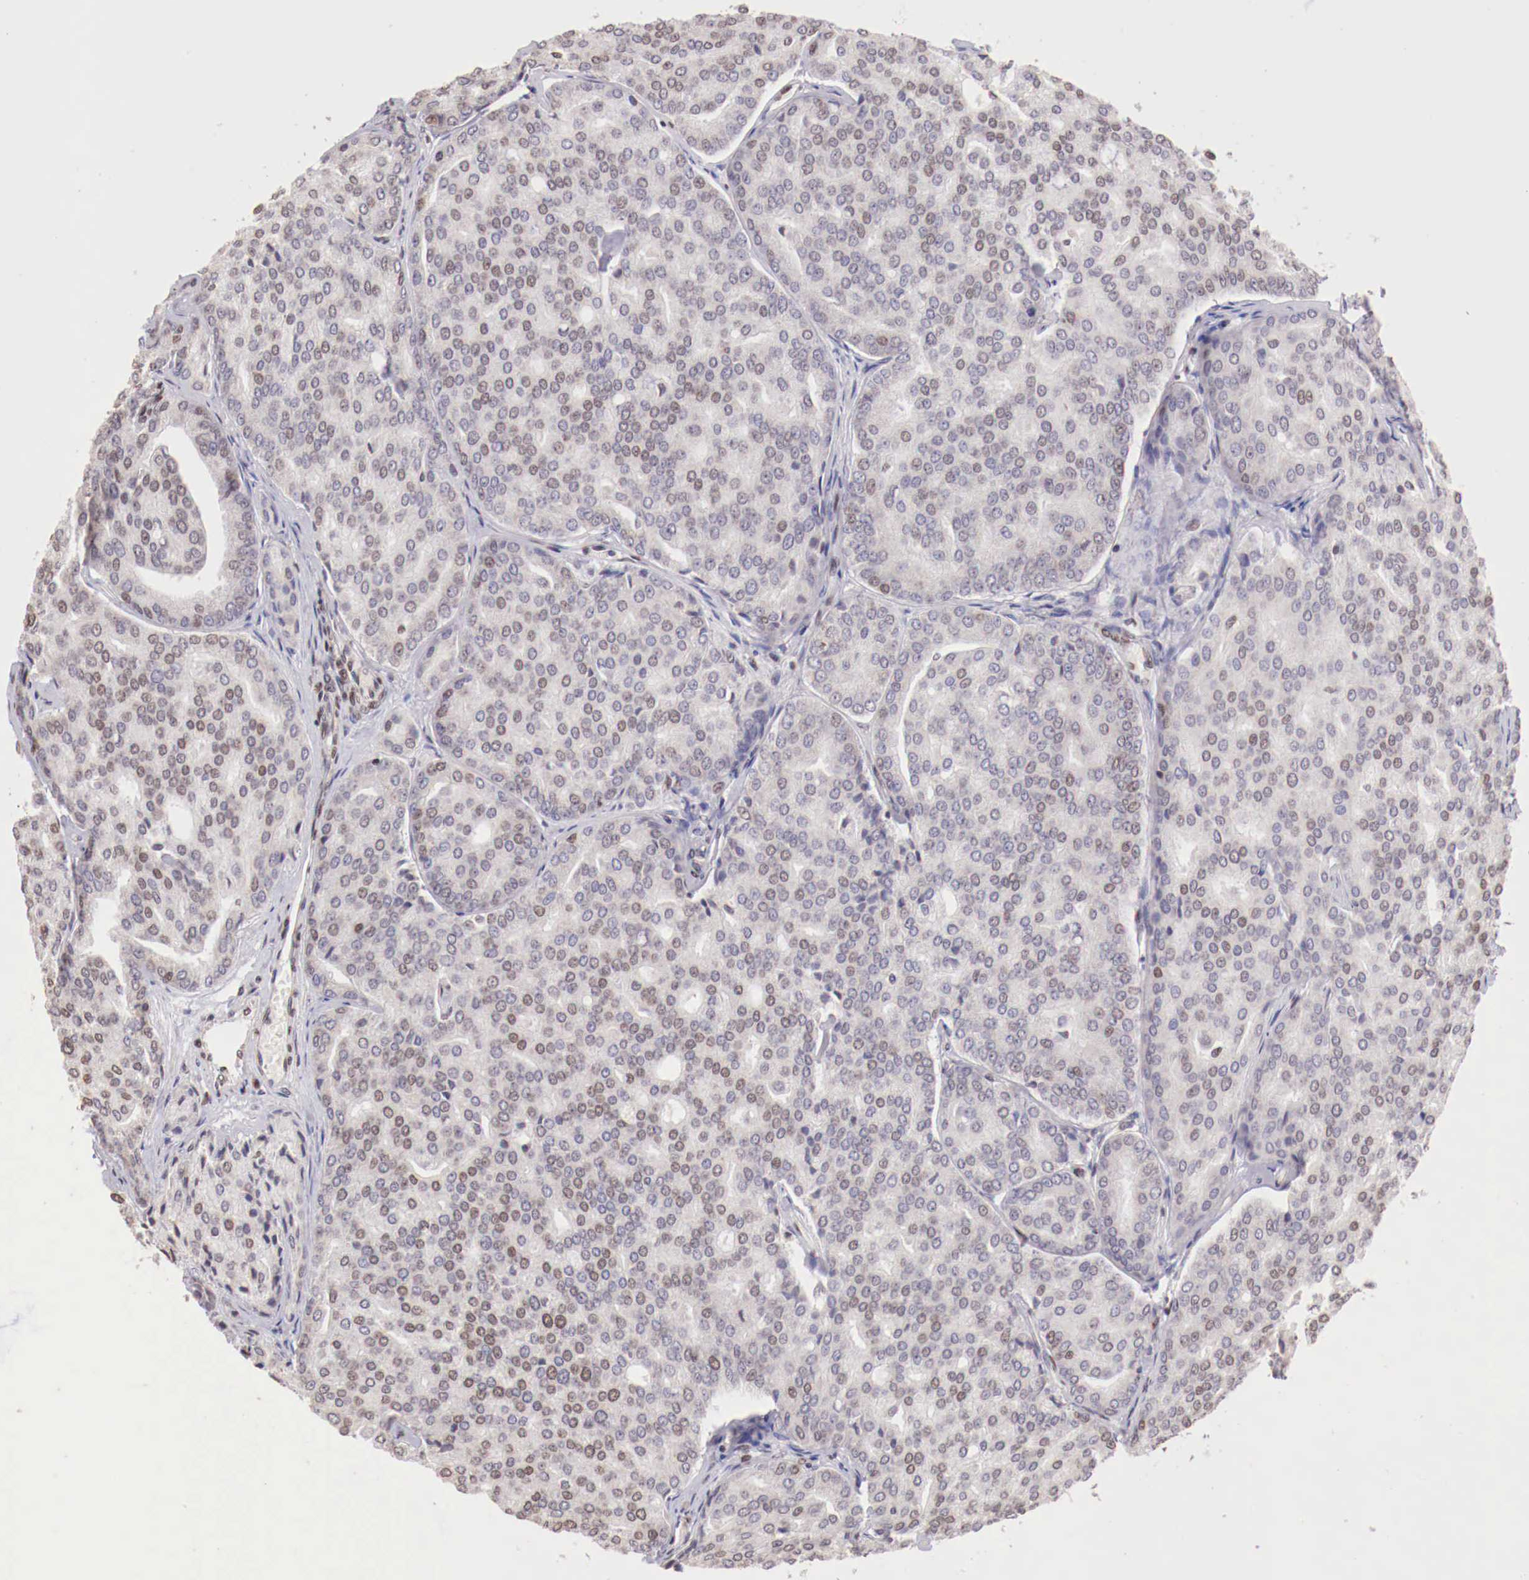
{"staining": {"intensity": "weak", "quantity": "<25%", "location": "nuclear"}, "tissue": "prostate cancer", "cell_type": "Tumor cells", "image_type": "cancer", "snomed": [{"axis": "morphology", "description": "Adenocarcinoma, High grade"}, {"axis": "topography", "description": "Prostate"}], "caption": "Tumor cells are negative for protein expression in human prostate cancer. The staining was performed using DAB (3,3'-diaminobenzidine) to visualize the protein expression in brown, while the nuclei were stained in blue with hematoxylin (Magnification: 20x).", "gene": "SP1", "patient": {"sex": "male", "age": 64}}